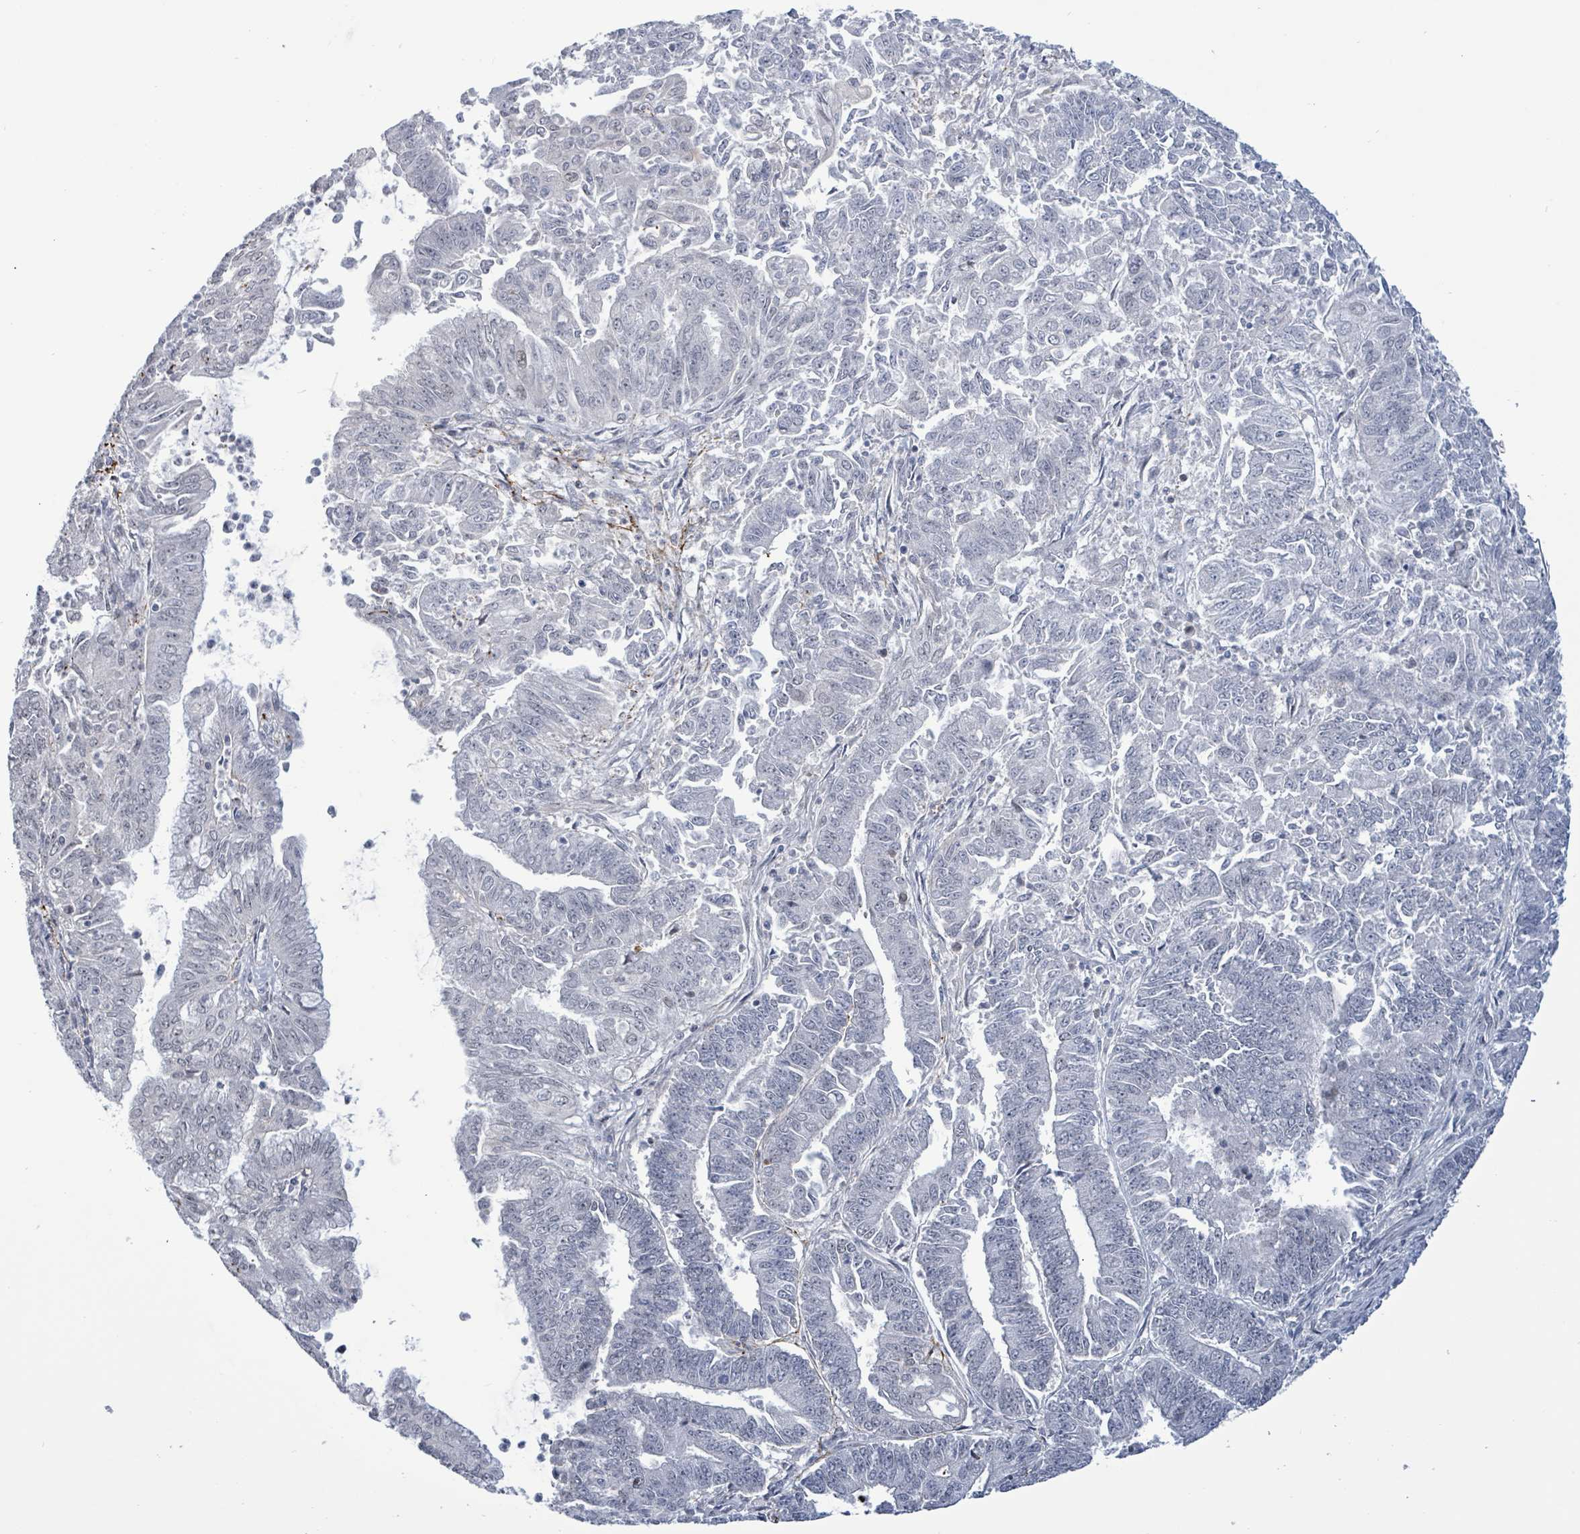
{"staining": {"intensity": "negative", "quantity": "none", "location": "none"}, "tissue": "endometrial cancer", "cell_type": "Tumor cells", "image_type": "cancer", "snomed": [{"axis": "morphology", "description": "Adenocarcinoma, NOS"}, {"axis": "topography", "description": "Endometrium"}], "caption": "IHC micrograph of neoplastic tissue: endometrial adenocarcinoma stained with DAB (3,3'-diaminobenzidine) exhibits no significant protein expression in tumor cells.", "gene": "RRN3", "patient": {"sex": "female", "age": 73}}